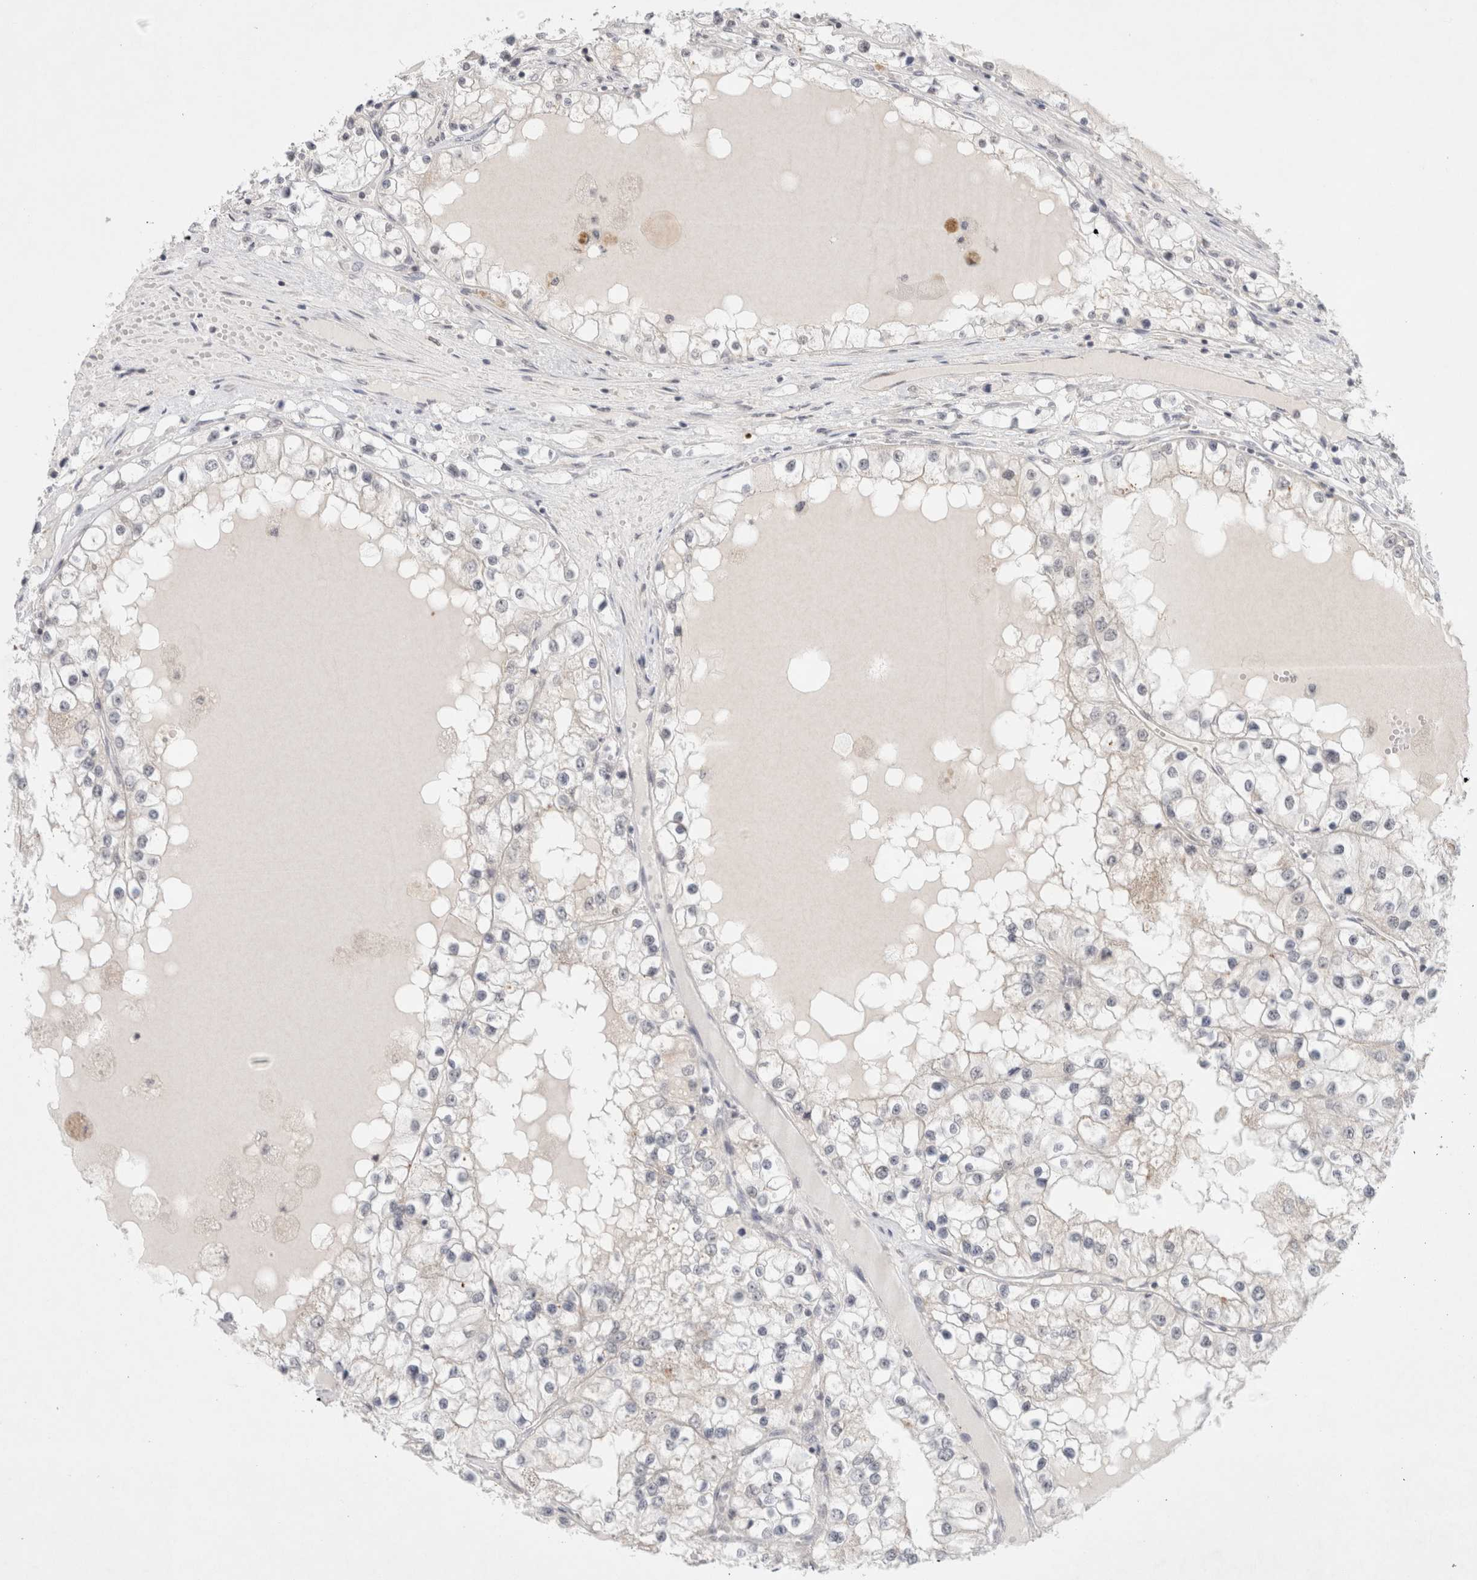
{"staining": {"intensity": "negative", "quantity": "none", "location": "none"}, "tissue": "renal cancer", "cell_type": "Tumor cells", "image_type": "cancer", "snomed": [{"axis": "morphology", "description": "Adenocarcinoma, NOS"}, {"axis": "topography", "description": "Kidney"}], "caption": "A histopathology image of human adenocarcinoma (renal) is negative for staining in tumor cells. (DAB immunohistochemistry, high magnification).", "gene": "FBXO42", "patient": {"sex": "male", "age": 68}}